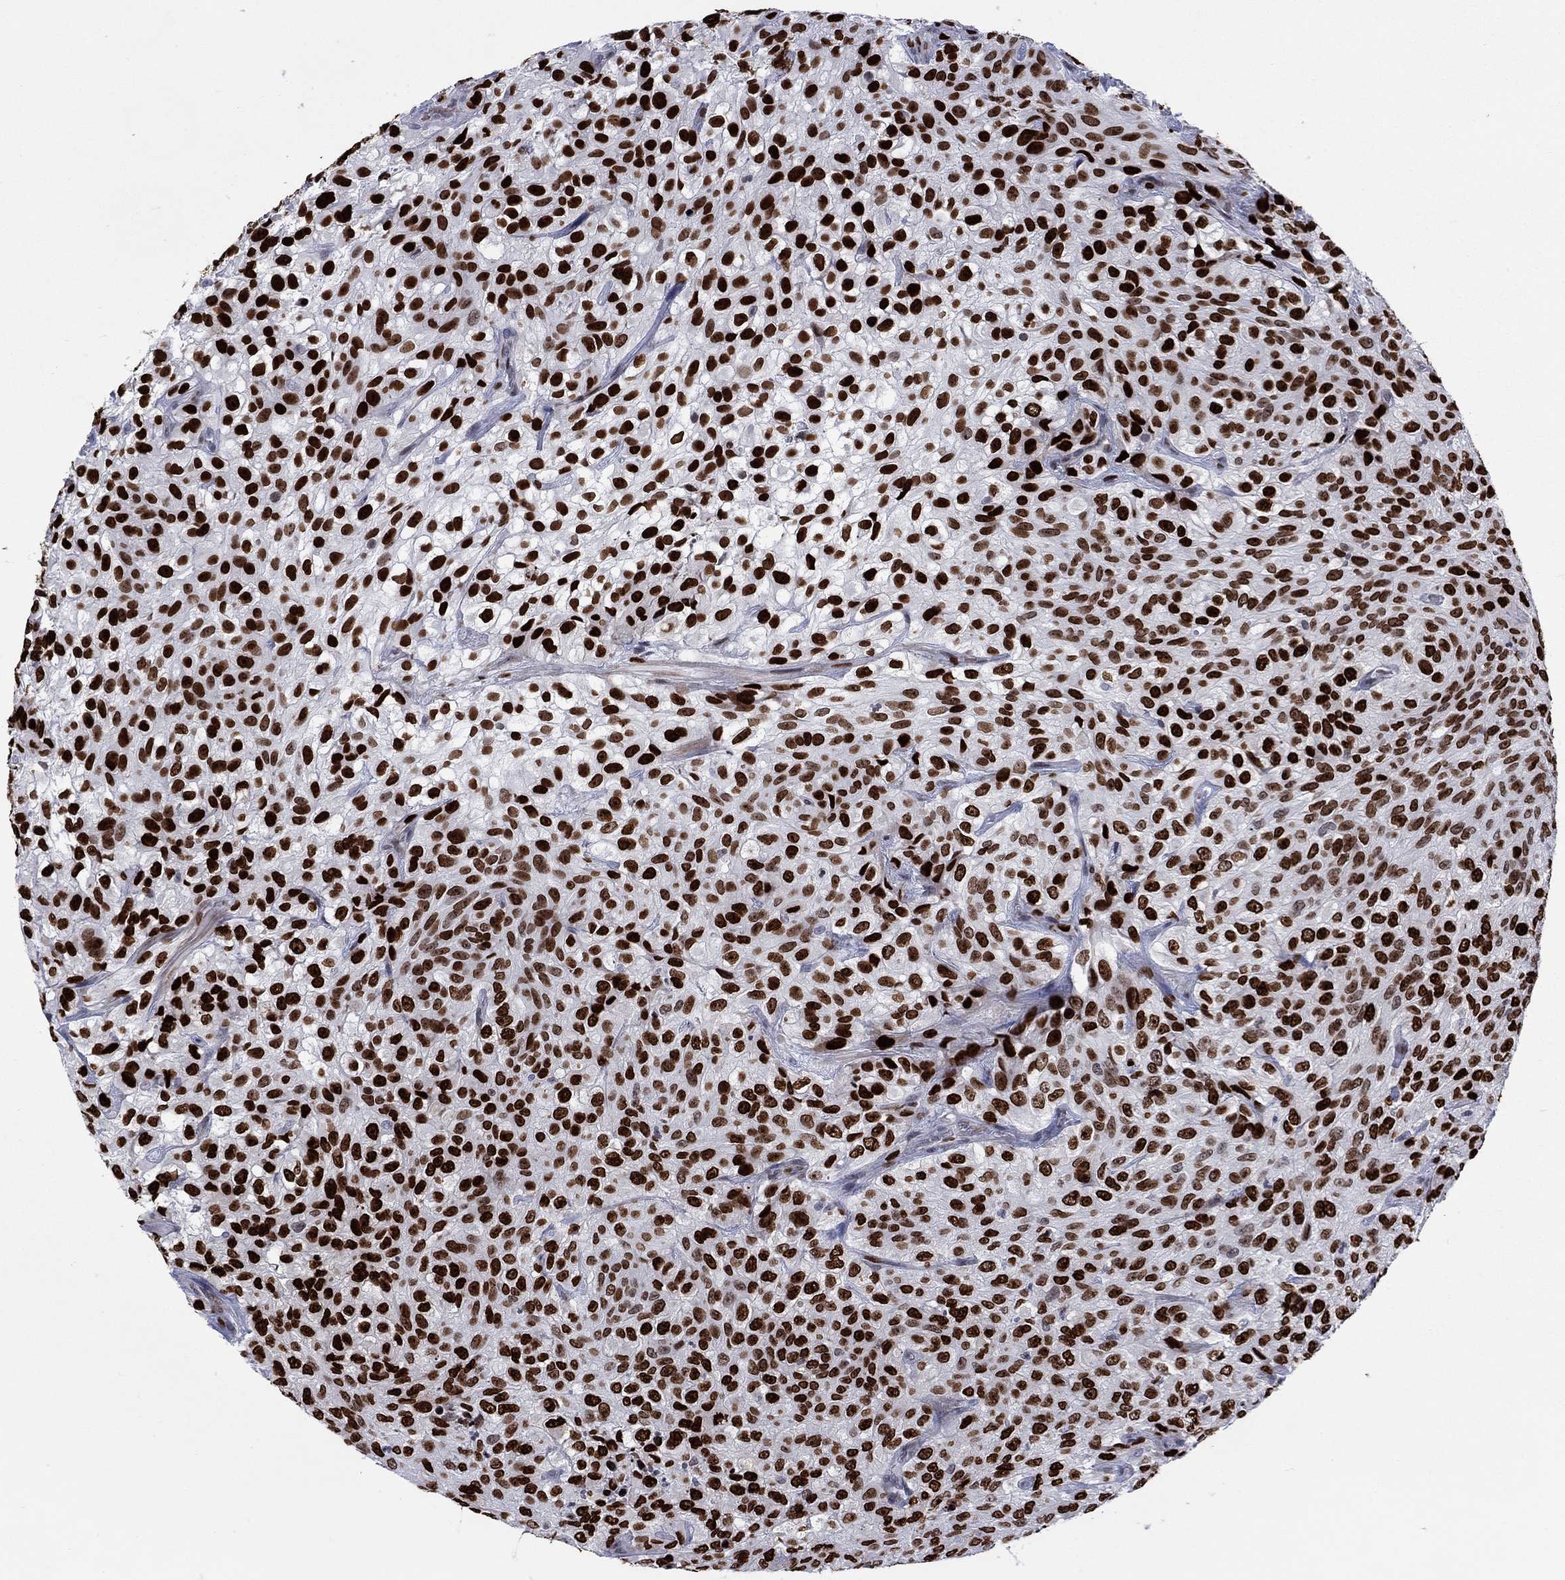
{"staining": {"intensity": "strong", "quantity": ">75%", "location": "nuclear"}, "tissue": "urothelial cancer", "cell_type": "Tumor cells", "image_type": "cancer", "snomed": [{"axis": "morphology", "description": "Urothelial carcinoma, High grade"}, {"axis": "topography", "description": "Urinary bladder"}], "caption": "Protein staining exhibits strong nuclear expression in about >75% of tumor cells in urothelial cancer.", "gene": "HMGA1", "patient": {"sex": "male", "age": 56}}